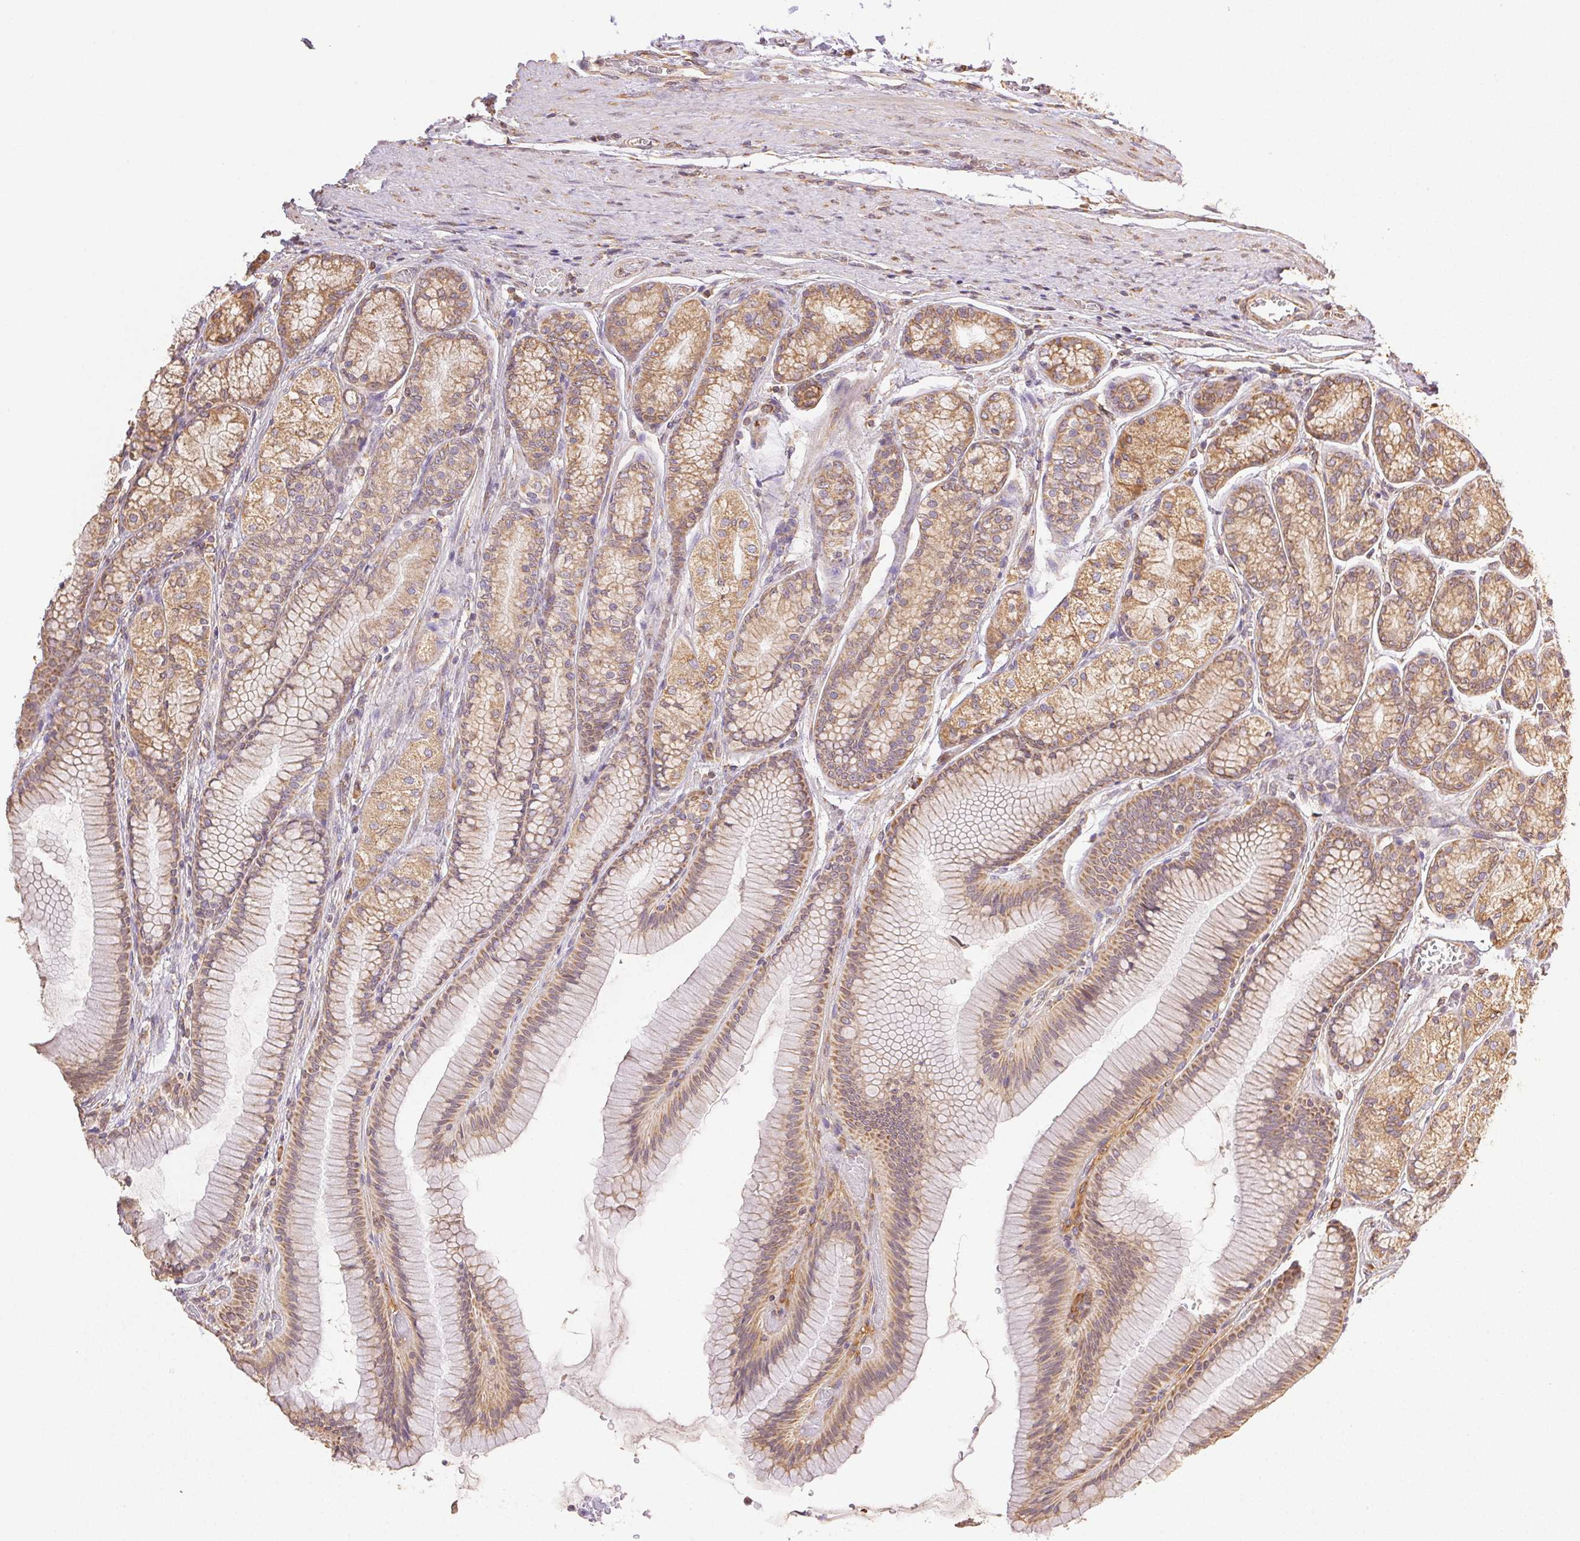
{"staining": {"intensity": "moderate", "quantity": ">75%", "location": "cytoplasmic/membranous"}, "tissue": "stomach", "cell_type": "Glandular cells", "image_type": "normal", "snomed": [{"axis": "morphology", "description": "Normal tissue, NOS"}, {"axis": "morphology", "description": "Adenocarcinoma, NOS"}, {"axis": "morphology", "description": "Adenocarcinoma, High grade"}, {"axis": "topography", "description": "Stomach, upper"}, {"axis": "topography", "description": "Stomach"}], "caption": "Stomach stained with immunohistochemistry (IHC) demonstrates moderate cytoplasmic/membranous expression in about >75% of glandular cells.", "gene": "ENTREP1", "patient": {"sex": "female", "age": 65}}